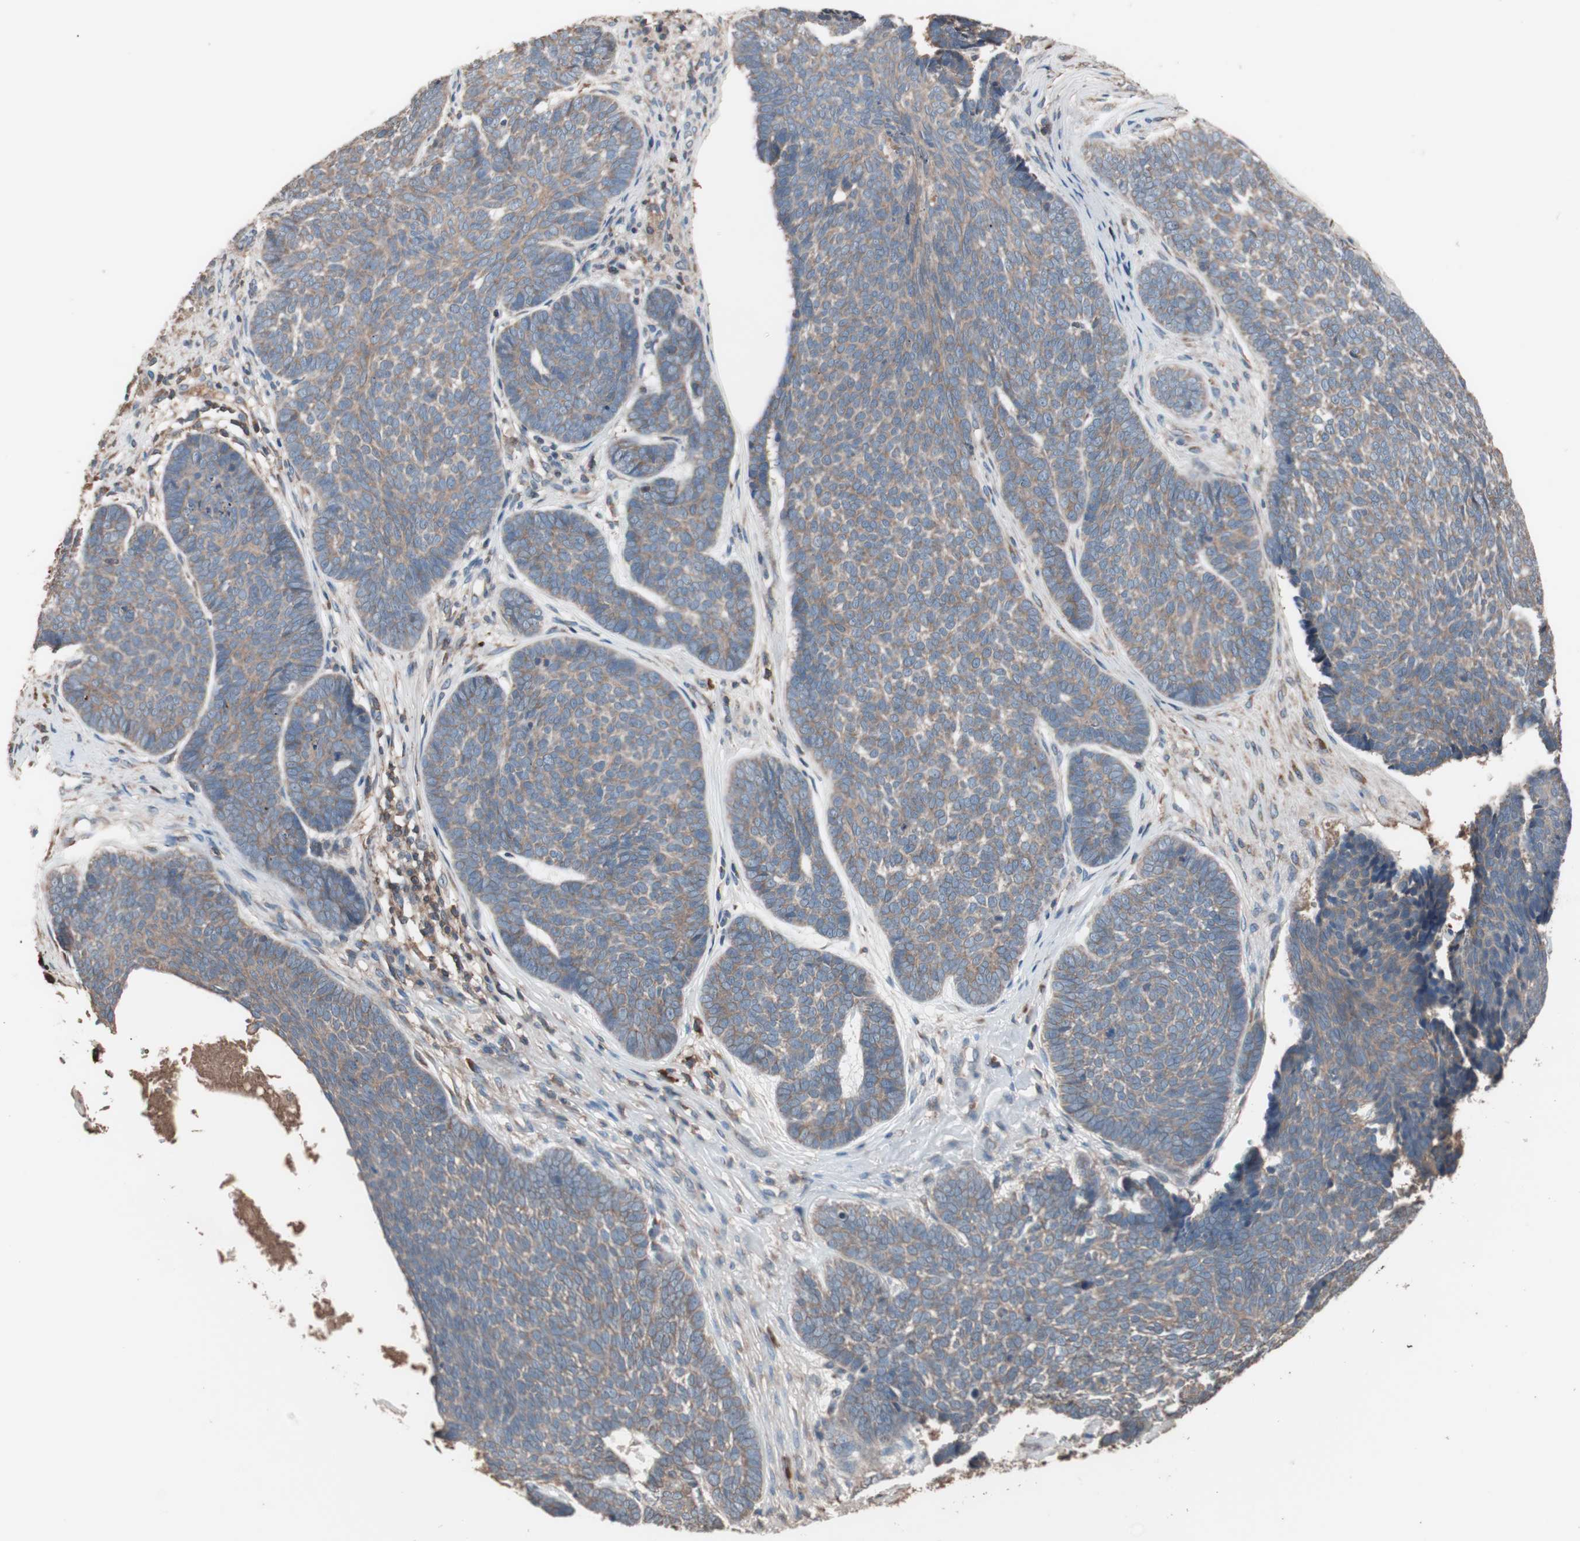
{"staining": {"intensity": "moderate", "quantity": ">75%", "location": "cytoplasmic/membranous"}, "tissue": "skin cancer", "cell_type": "Tumor cells", "image_type": "cancer", "snomed": [{"axis": "morphology", "description": "Basal cell carcinoma"}, {"axis": "topography", "description": "Skin"}], "caption": "This is a histology image of IHC staining of skin cancer, which shows moderate staining in the cytoplasmic/membranous of tumor cells.", "gene": "GLYCTK", "patient": {"sex": "male", "age": 84}}